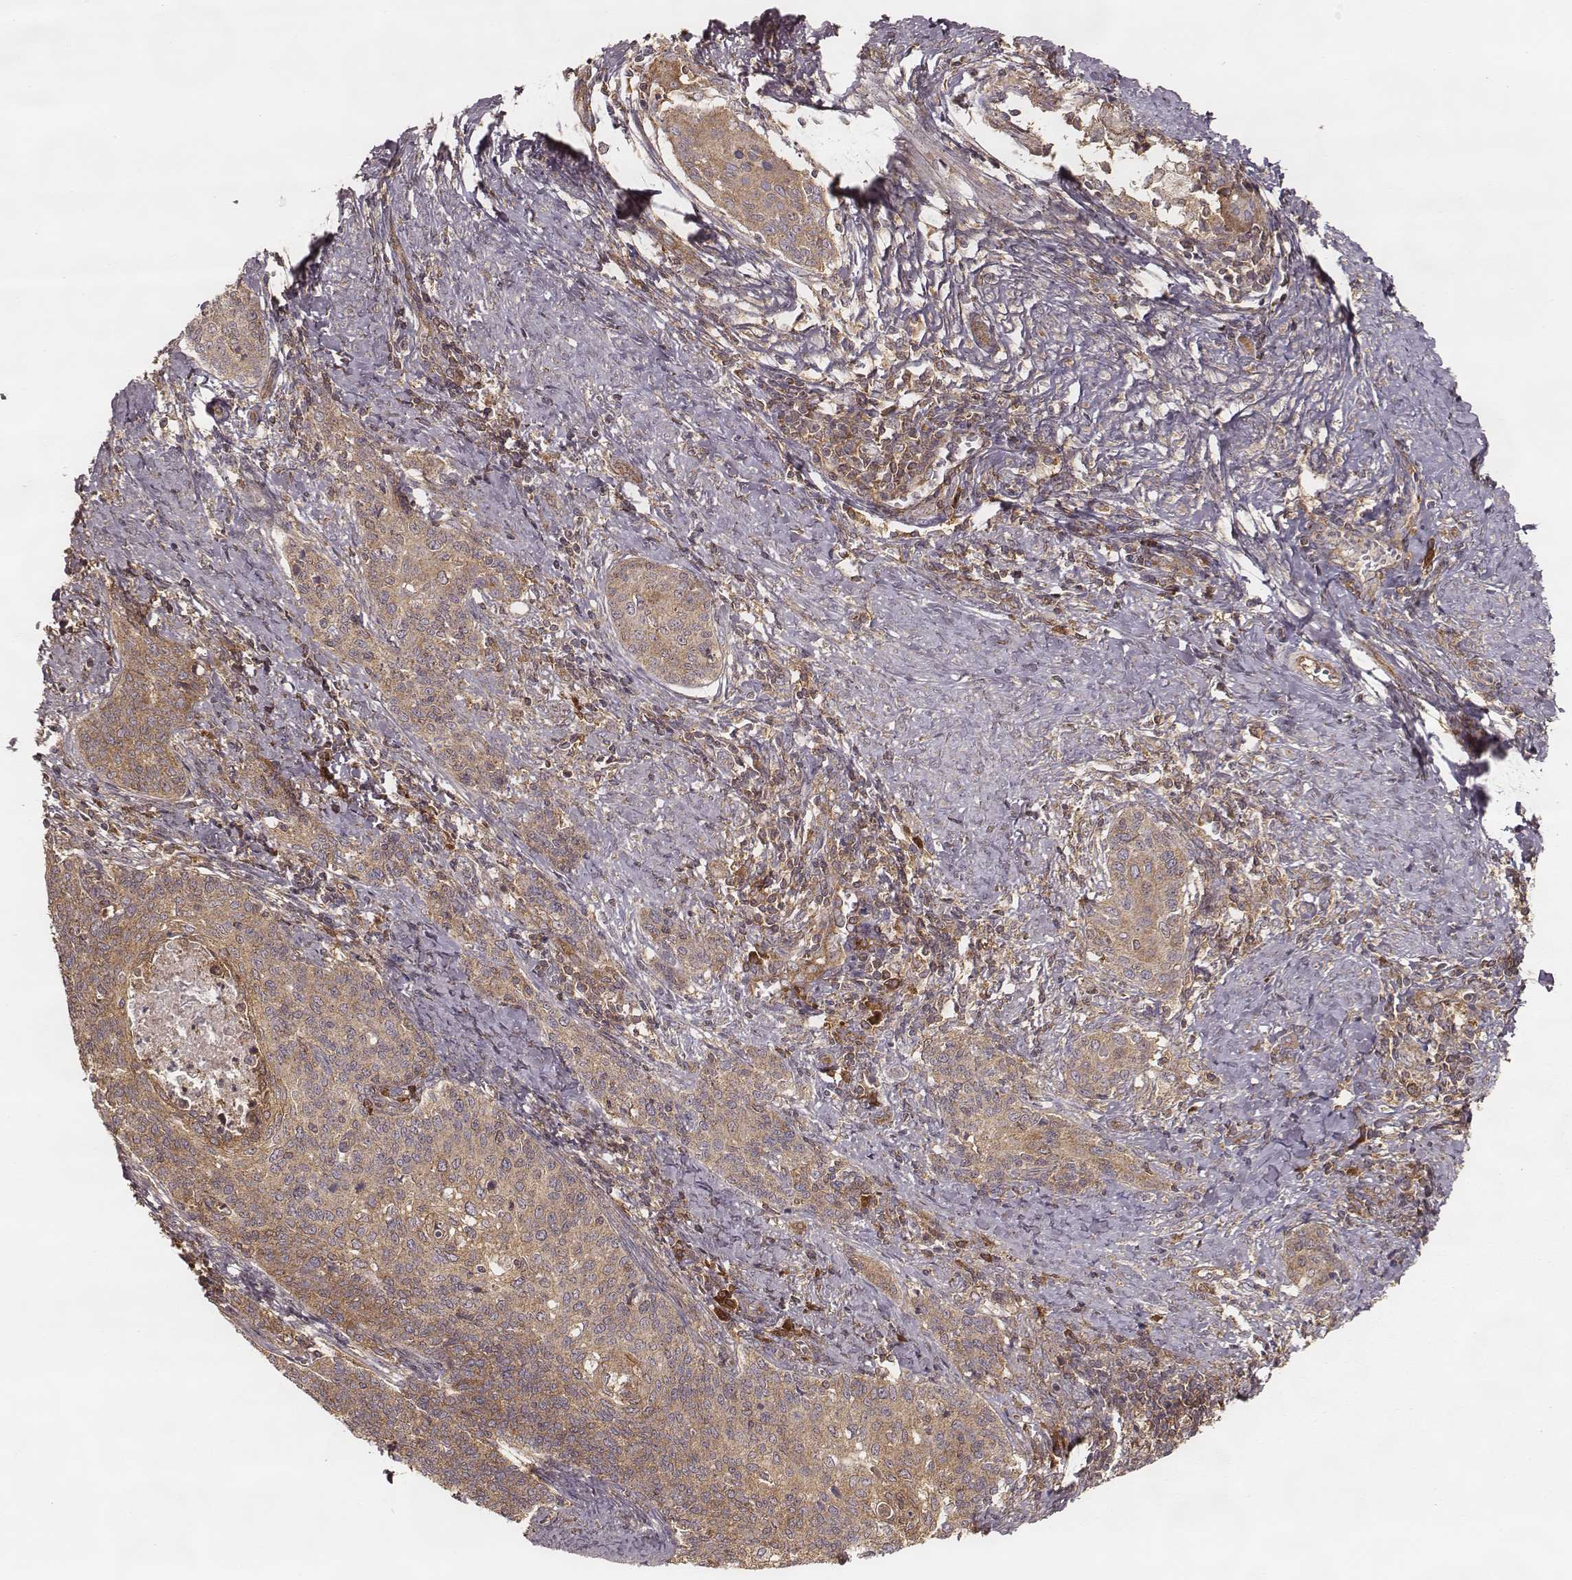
{"staining": {"intensity": "weak", "quantity": ">75%", "location": "cytoplasmic/membranous"}, "tissue": "cervical cancer", "cell_type": "Tumor cells", "image_type": "cancer", "snomed": [{"axis": "morphology", "description": "Squamous cell carcinoma, NOS"}, {"axis": "topography", "description": "Cervix"}], "caption": "Cervical squamous cell carcinoma tissue displays weak cytoplasmic/membranous expression in about >75% of tumor cells, visualized by immunohistochemistry. (IHC, brightfield microscopy, high magnification).", "gene": "CARS1", "patient": {"sex": "female", "age": 39}}